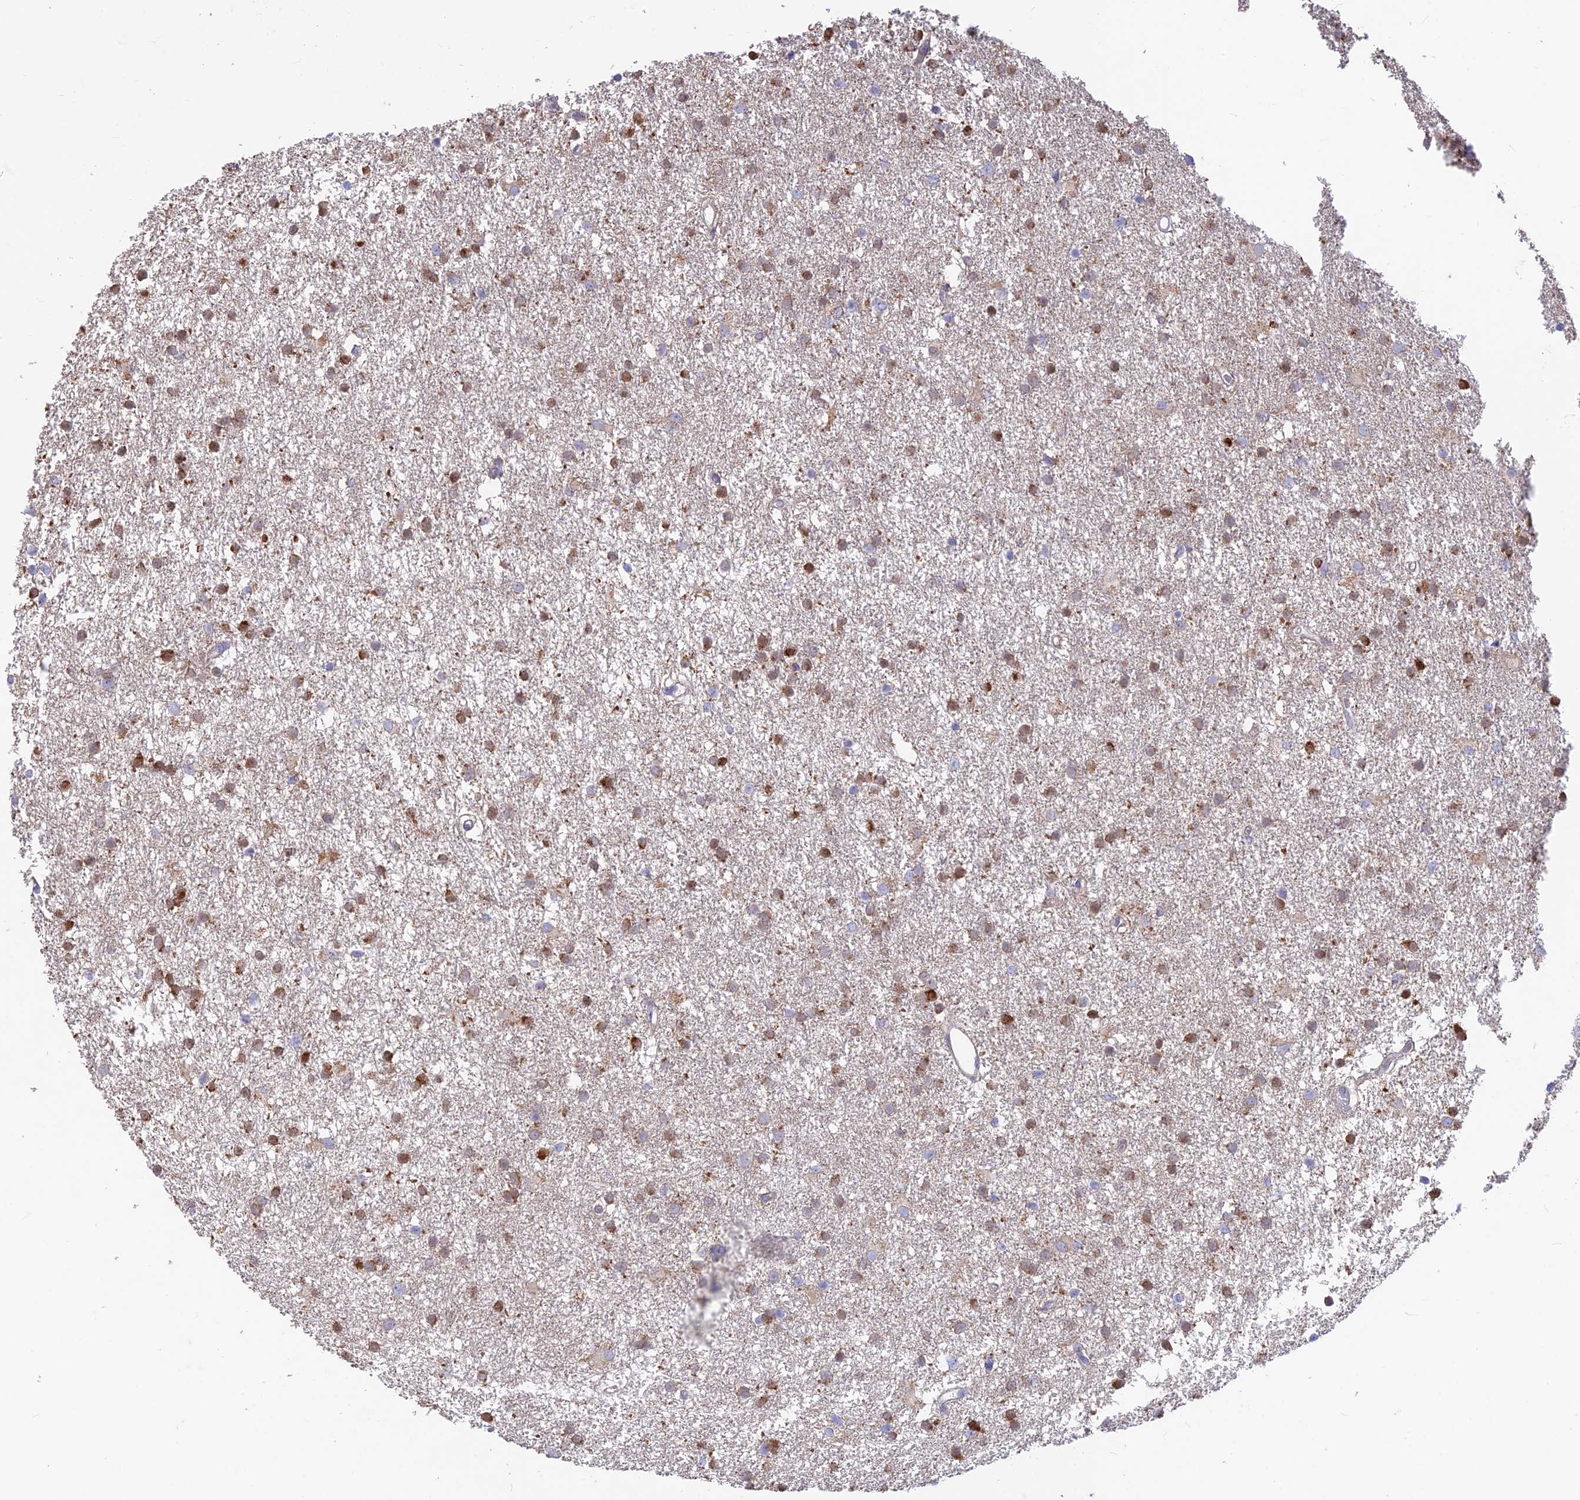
{"staining": {"intensity": "strong", "quantity": "25%-75%", "location": "cytoplasmic/membranous"}, "tissue": "glioma", "cell_type": "Tumor cells", "image_type": "cancer", "snomed": [{"axis": "morphology", "description": "Glioma, malignant, High grade"}, {"axis": "topography", "description": "Brain"}], "caption": "An image showing strong cytoplasmic/membranous positivity in about 25%-75% of tumor cells in glioma, as visualized by brown immunohistochemical staining.", "gene": "PZP", "patient": {"sex": "male", "age": 77}}